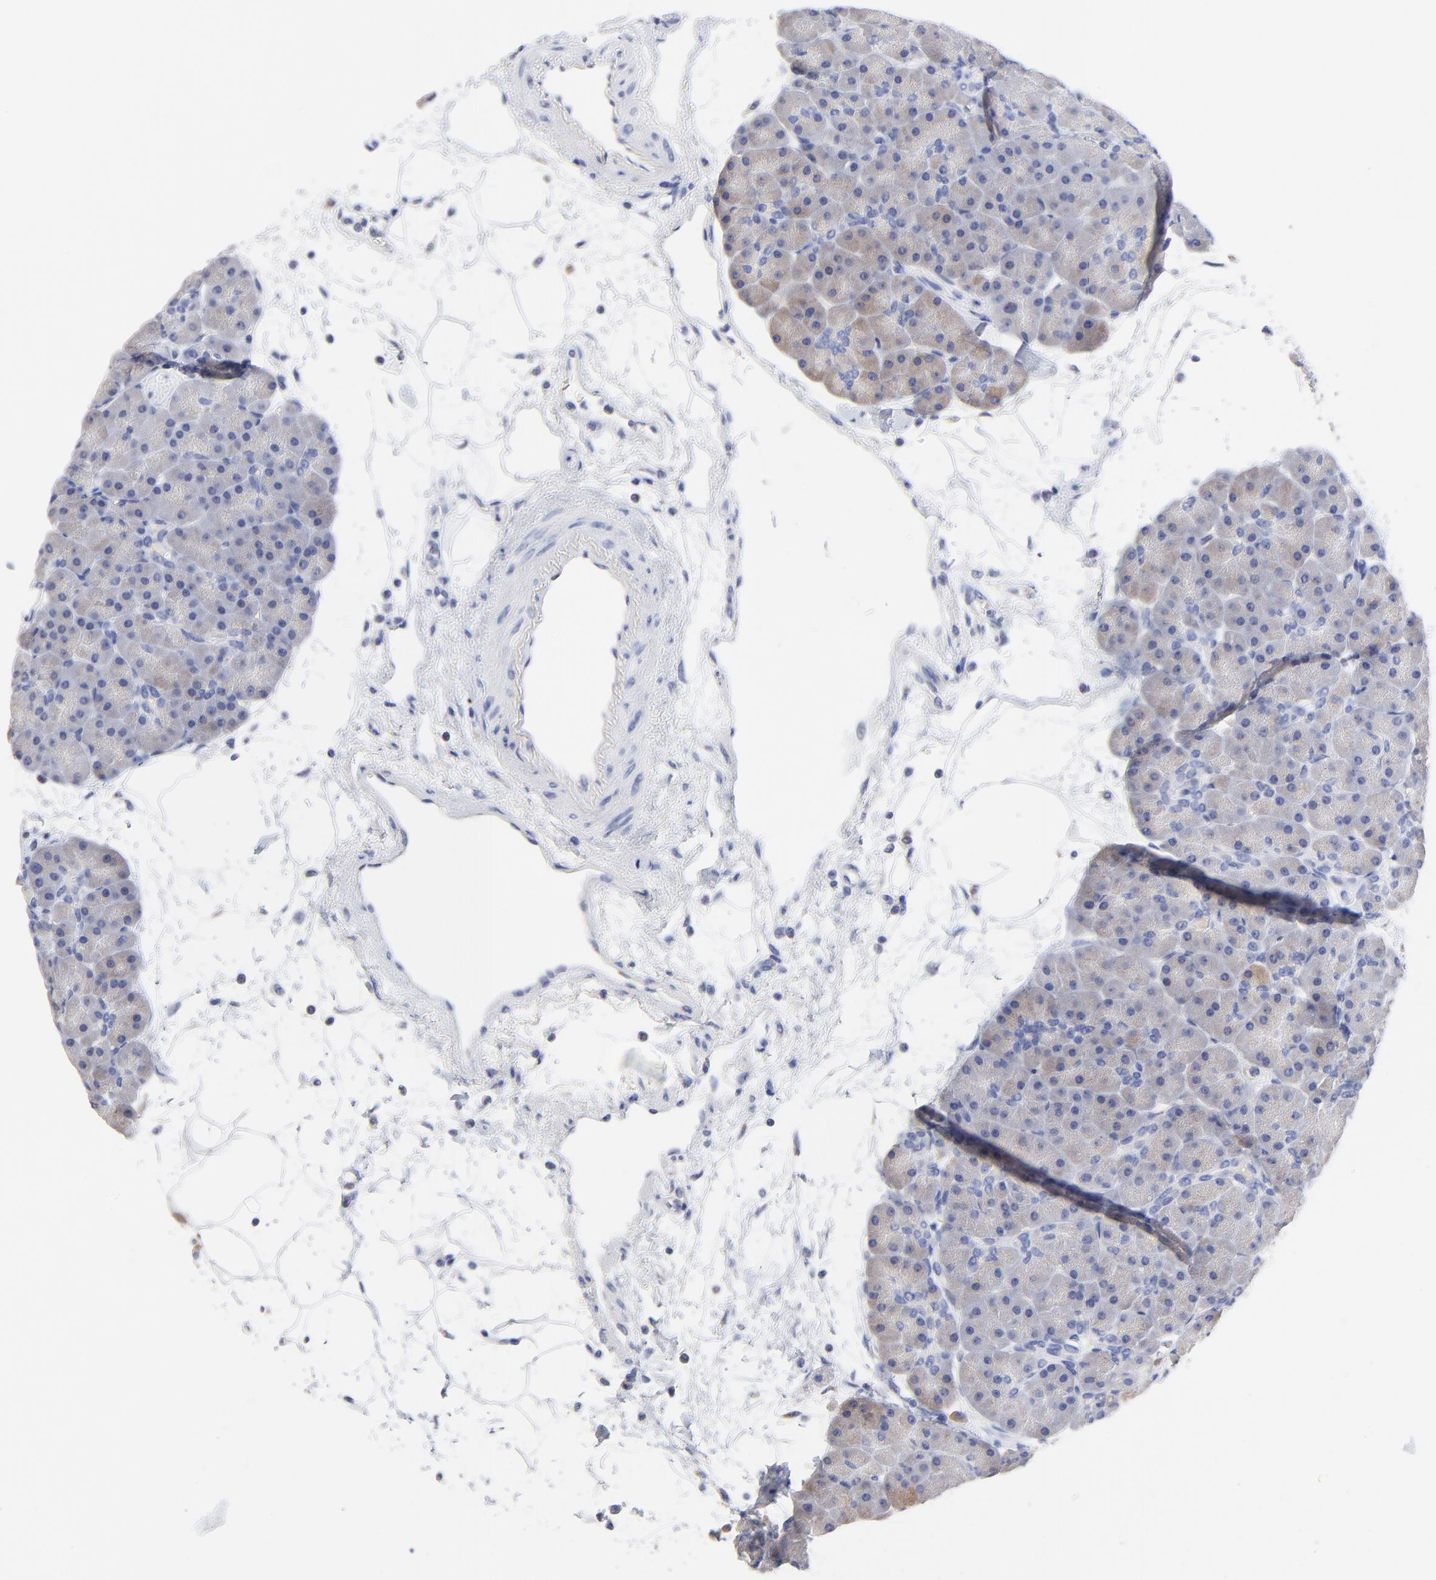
{"staining": {"intensity": "weak", "quantity": ">75%", "location": "cytoplasmic/membranous"}, "tissue": "pancreas", "cell_type": "Exocrine glandular cells", "image_type": "normal", "snomed": [{"axis": "morphology", "description": "Normal tissue, NOS"}, {"axis": "topography", "description": "Pancreas"}], "caption": "Brown immunohistochemical staining in normal human pancreas demonstrates weak cytoplasmic/membranous staining in approximately >75% of exocrine glandular cells.", "gene": "LAX1", "patient": {"sex": "male", "age": 66}}